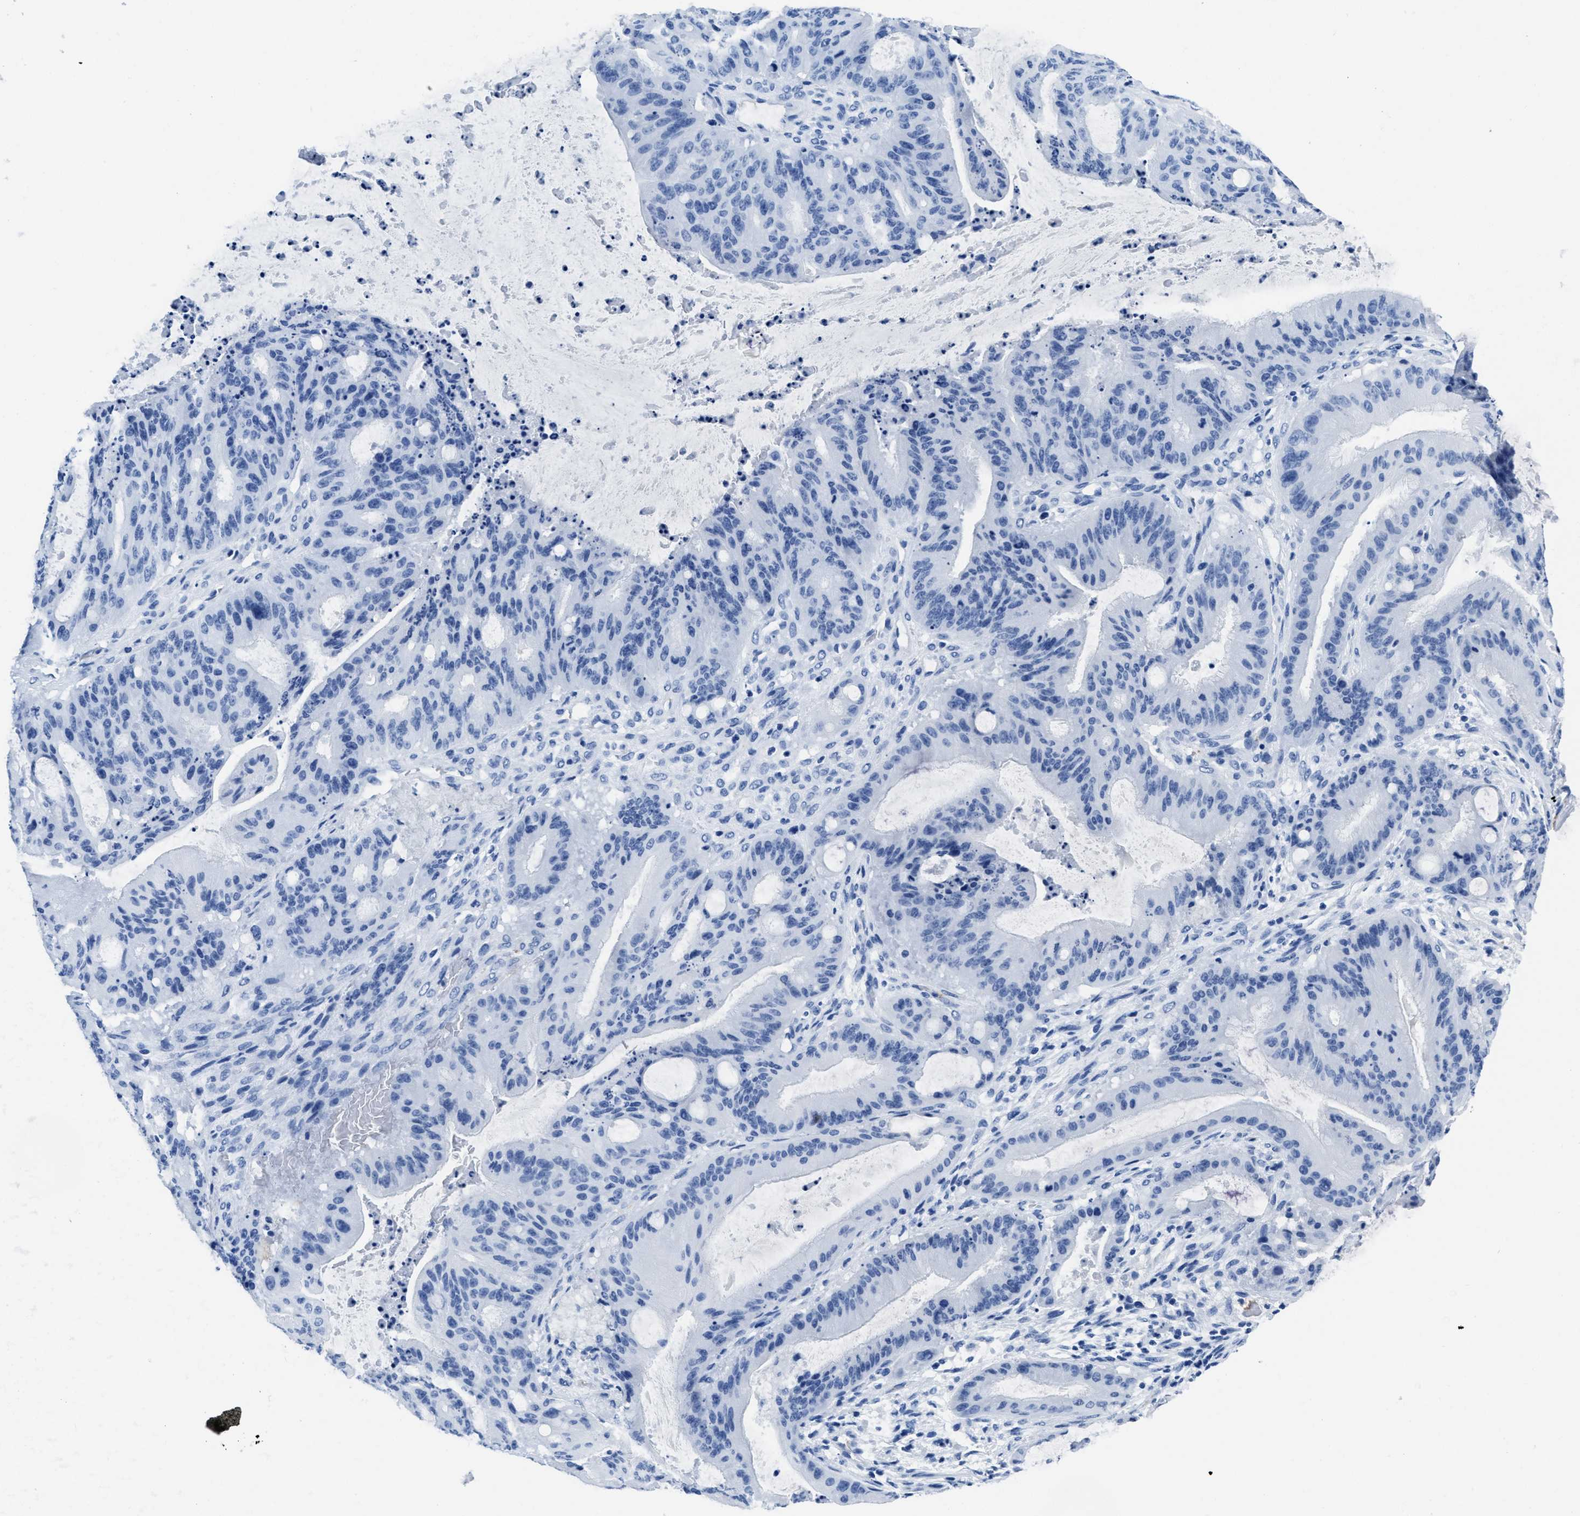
{"staining": {"intensity": "negative", "quantity": "none", "location": "none"}, "tissue": "liver cancer", "cell_type": "Tumor cells", "image_type": "cancer", "snomed": [{"axis": "morphology", "description": "Normal tissue, NOS"}, {"axis": "morphology", "description": "Cholangiocarcinoma"}, {"axis": "topography", "description": "Liver"}, {"axis": "topography", "description": "Peripheral nerve tissue"}], "caption": "This is an immunohistochemistry photomicrograph of cholangiocarcinoma (liver). There is no positivity in tumor cells.", "gene": "ITGA2B", "patient": {"sex": "female", "age": 73}}